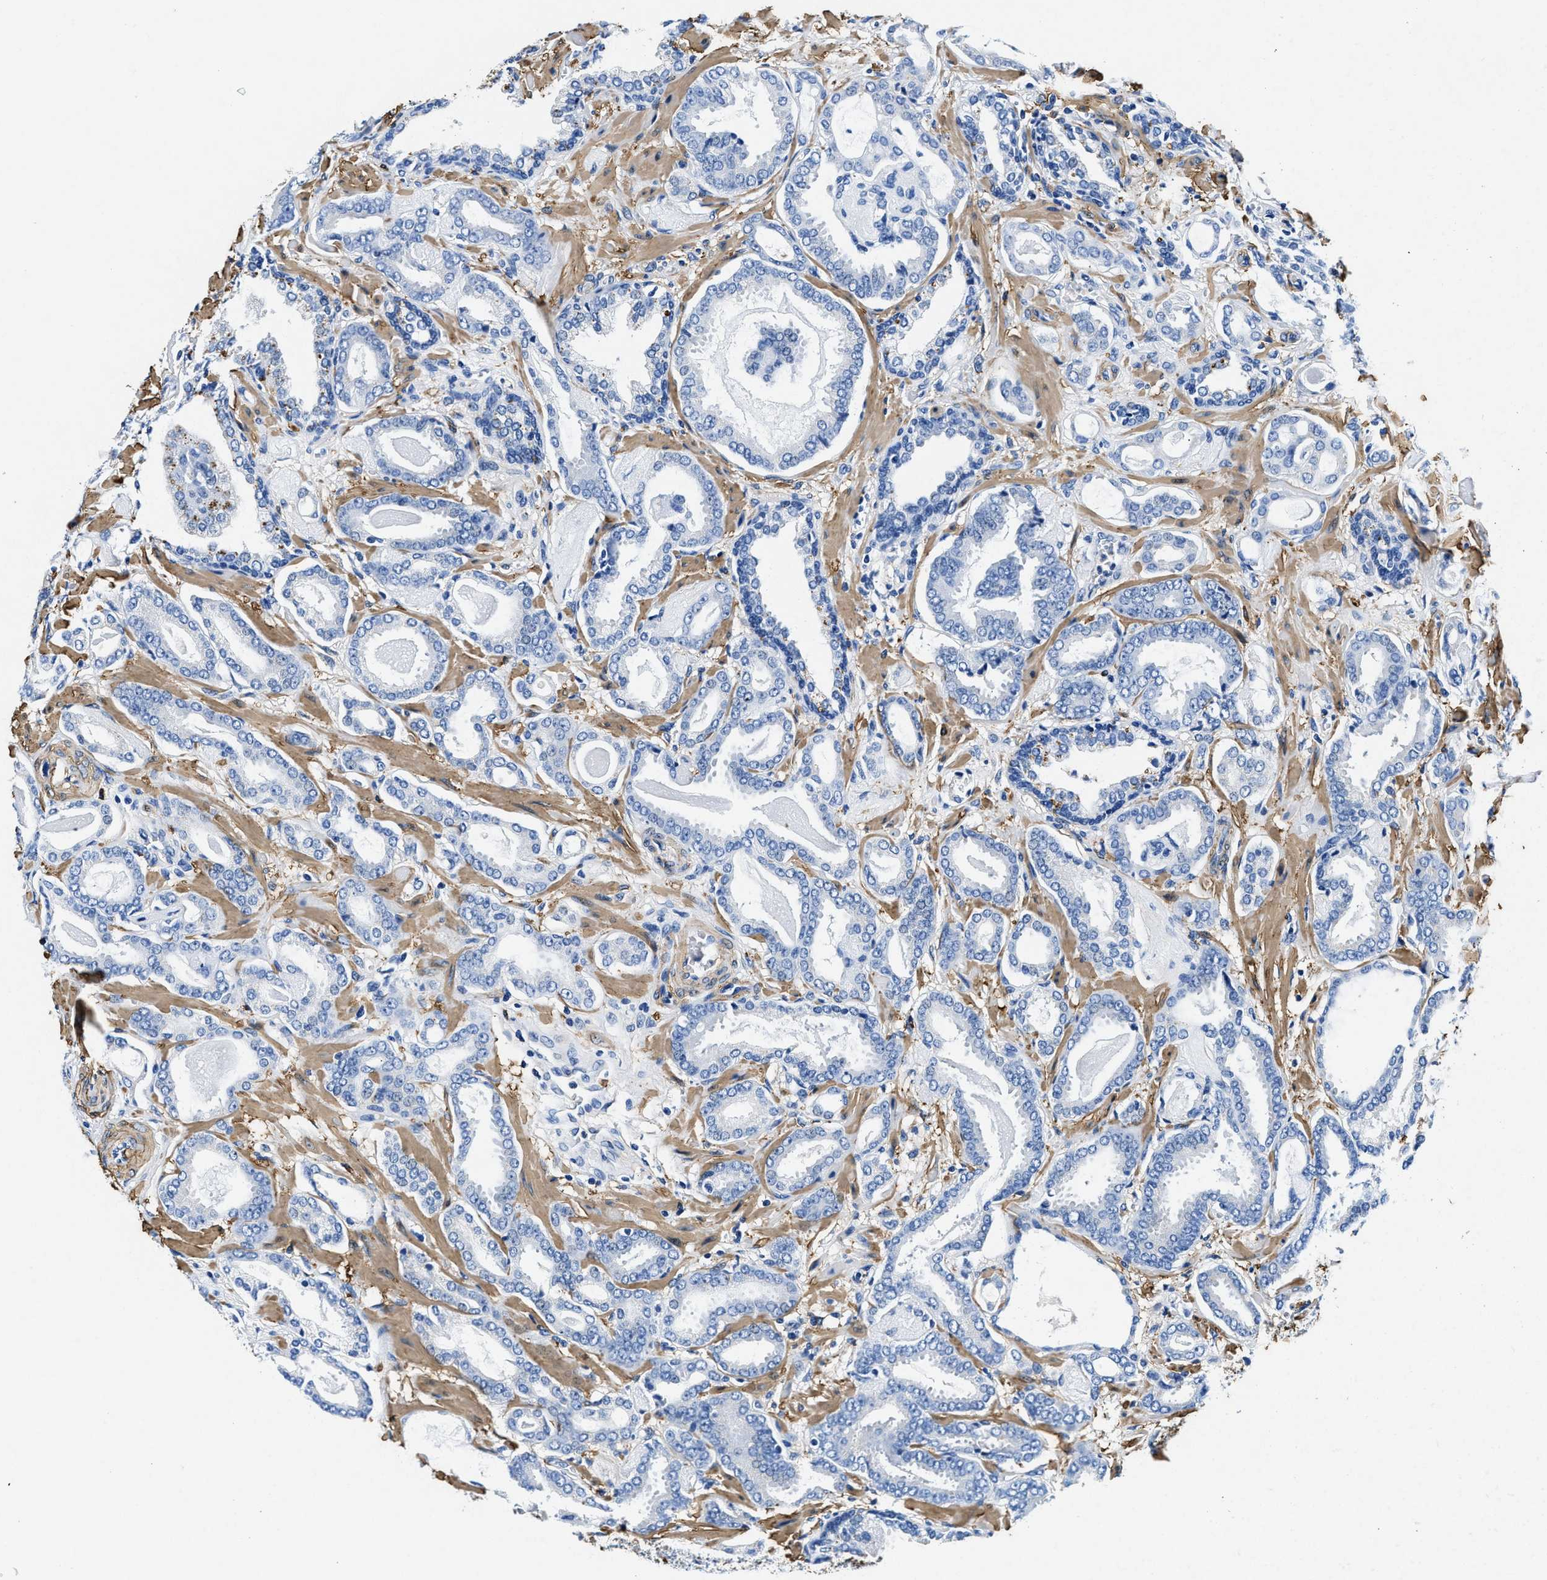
{"staining": {"intensity": "negative", "quantity": "none", "location": "none"}, "tissue": "prostate cancer", "cell_type": "Tumor cells", "image_type": "cancer", "snomed": [{"axis": "morphology", "description": "Adenocarcinoma, Low grade"}, {"axis": "topography", "description": "Prostate"}], "caption": "Tumor cells show no significant expression in prostate cancer. Nuclei are stained in blue.", "gene": "TEX261", "patient": {"sex": "male", "age": 53}}